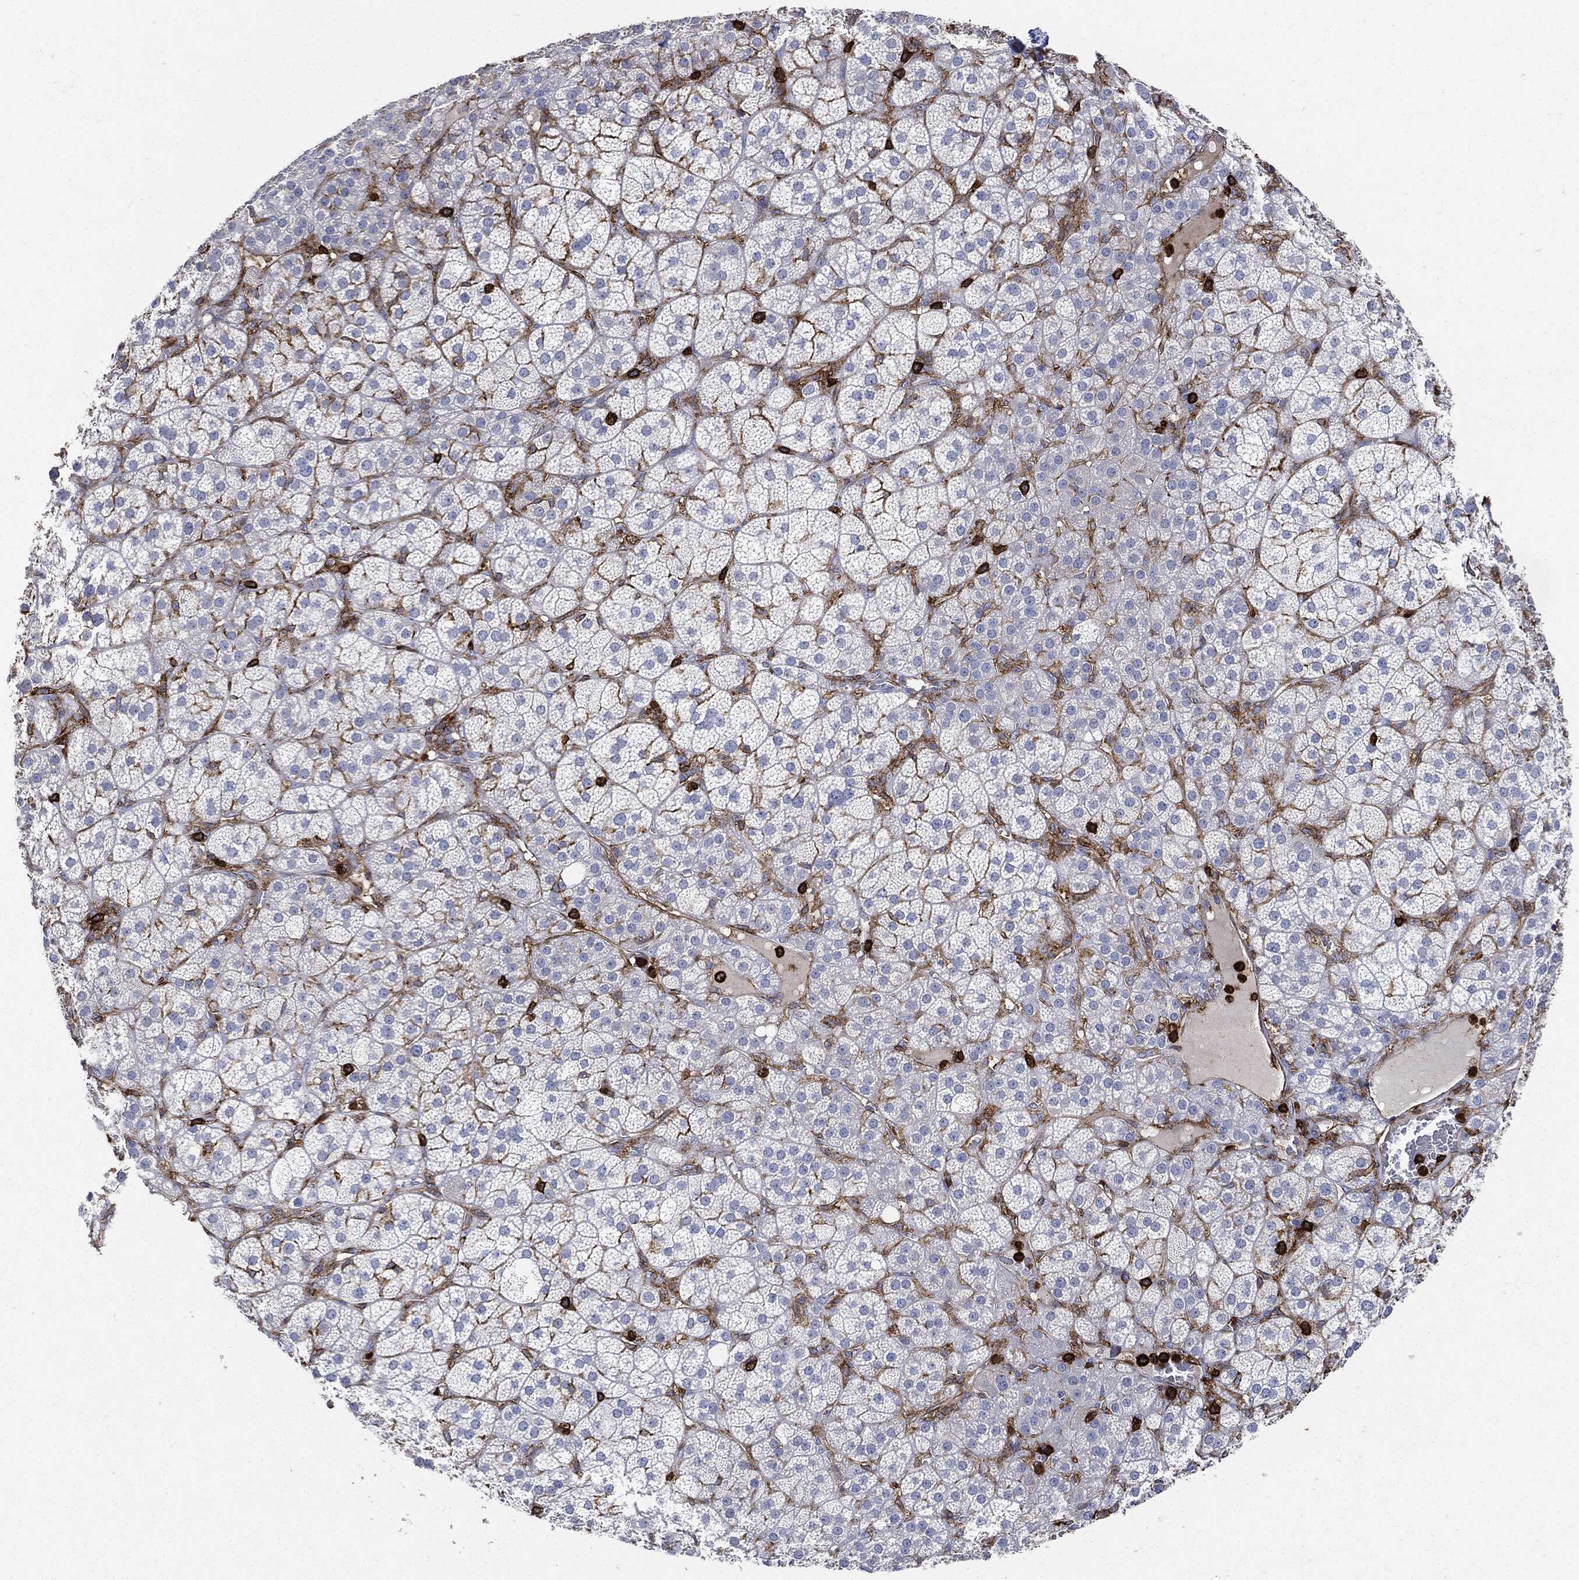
{"staining": {"intensity": "negative", "quantity": "none", "location": "none"}, "tissue": "adrenal gland", "cell_type": "Glandular cells", "image_type": "normal", "snomed": [{"axis": "morphology", "description": "Normal tissue, NOS"}, {"axis": "topography", "description": "Adrenal gland"}], "caption": "Adrenal gland stained for a protein using IHC displays no staining glandular cells.", "gene": "PTPRC", "patient": {"sex": "female", "age": 60}}